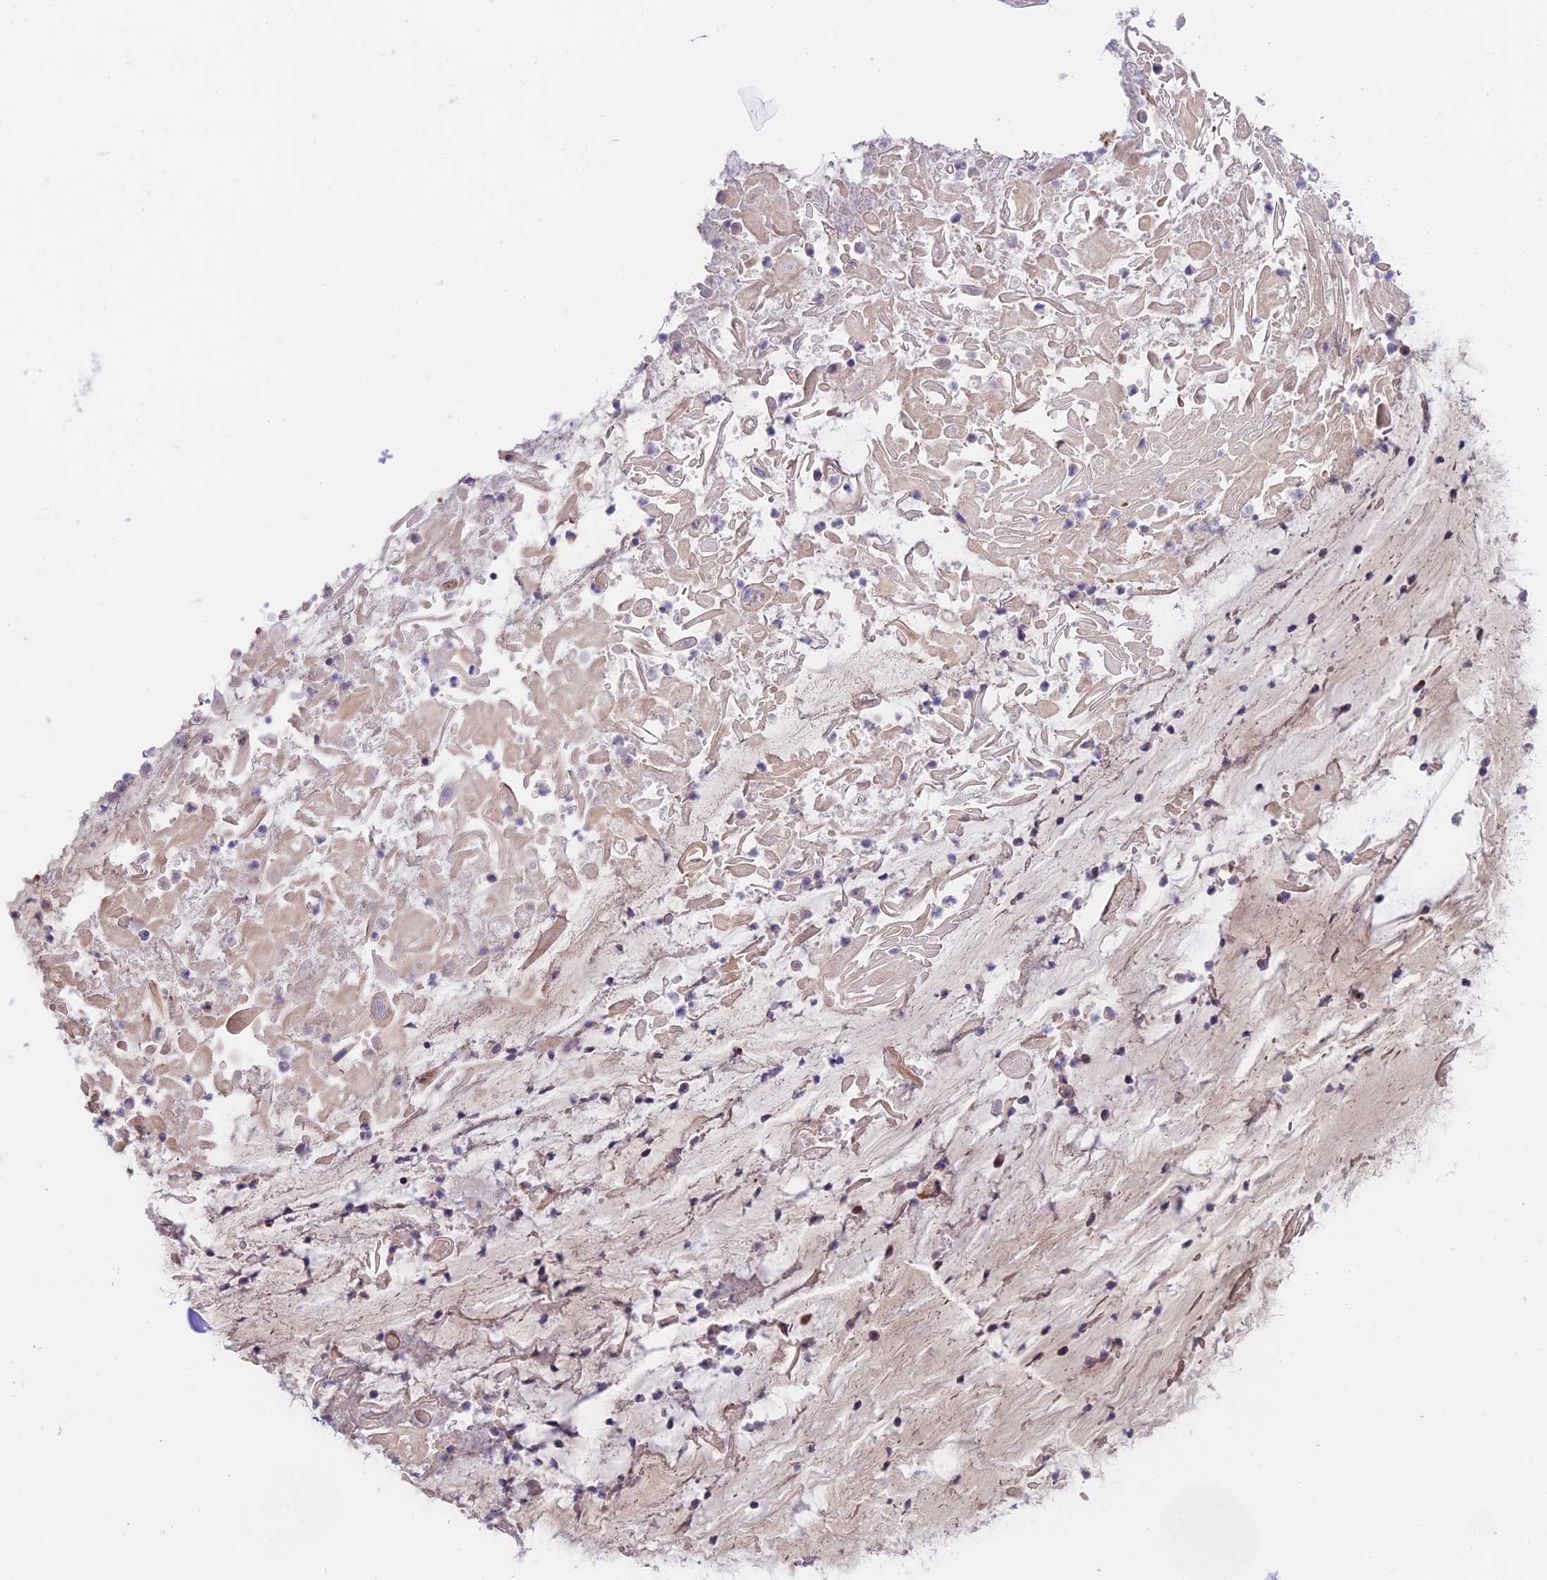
{"staining": {"intensity": "negative", "quantity": "none", "location": "none"}, "tissue": "adipose tissue", "cell_type": "Adipocytes", "image_type": "normal", "snomed": [{"axis": "morphology", "description": "Normal tissue, NOS"}, {"axis": "topography", "description": "Lymph node"}, {"axis": "topography", "description": "Cartilage tissue"}, {"axis": "topography", "description": "Bronchus"}], "caption": "Protein analysis of benign adipose tissue reveals no significant staining in adipocytes.", "gene": "ANKRD50", "patient": {"sex": "male", "age": 63}}